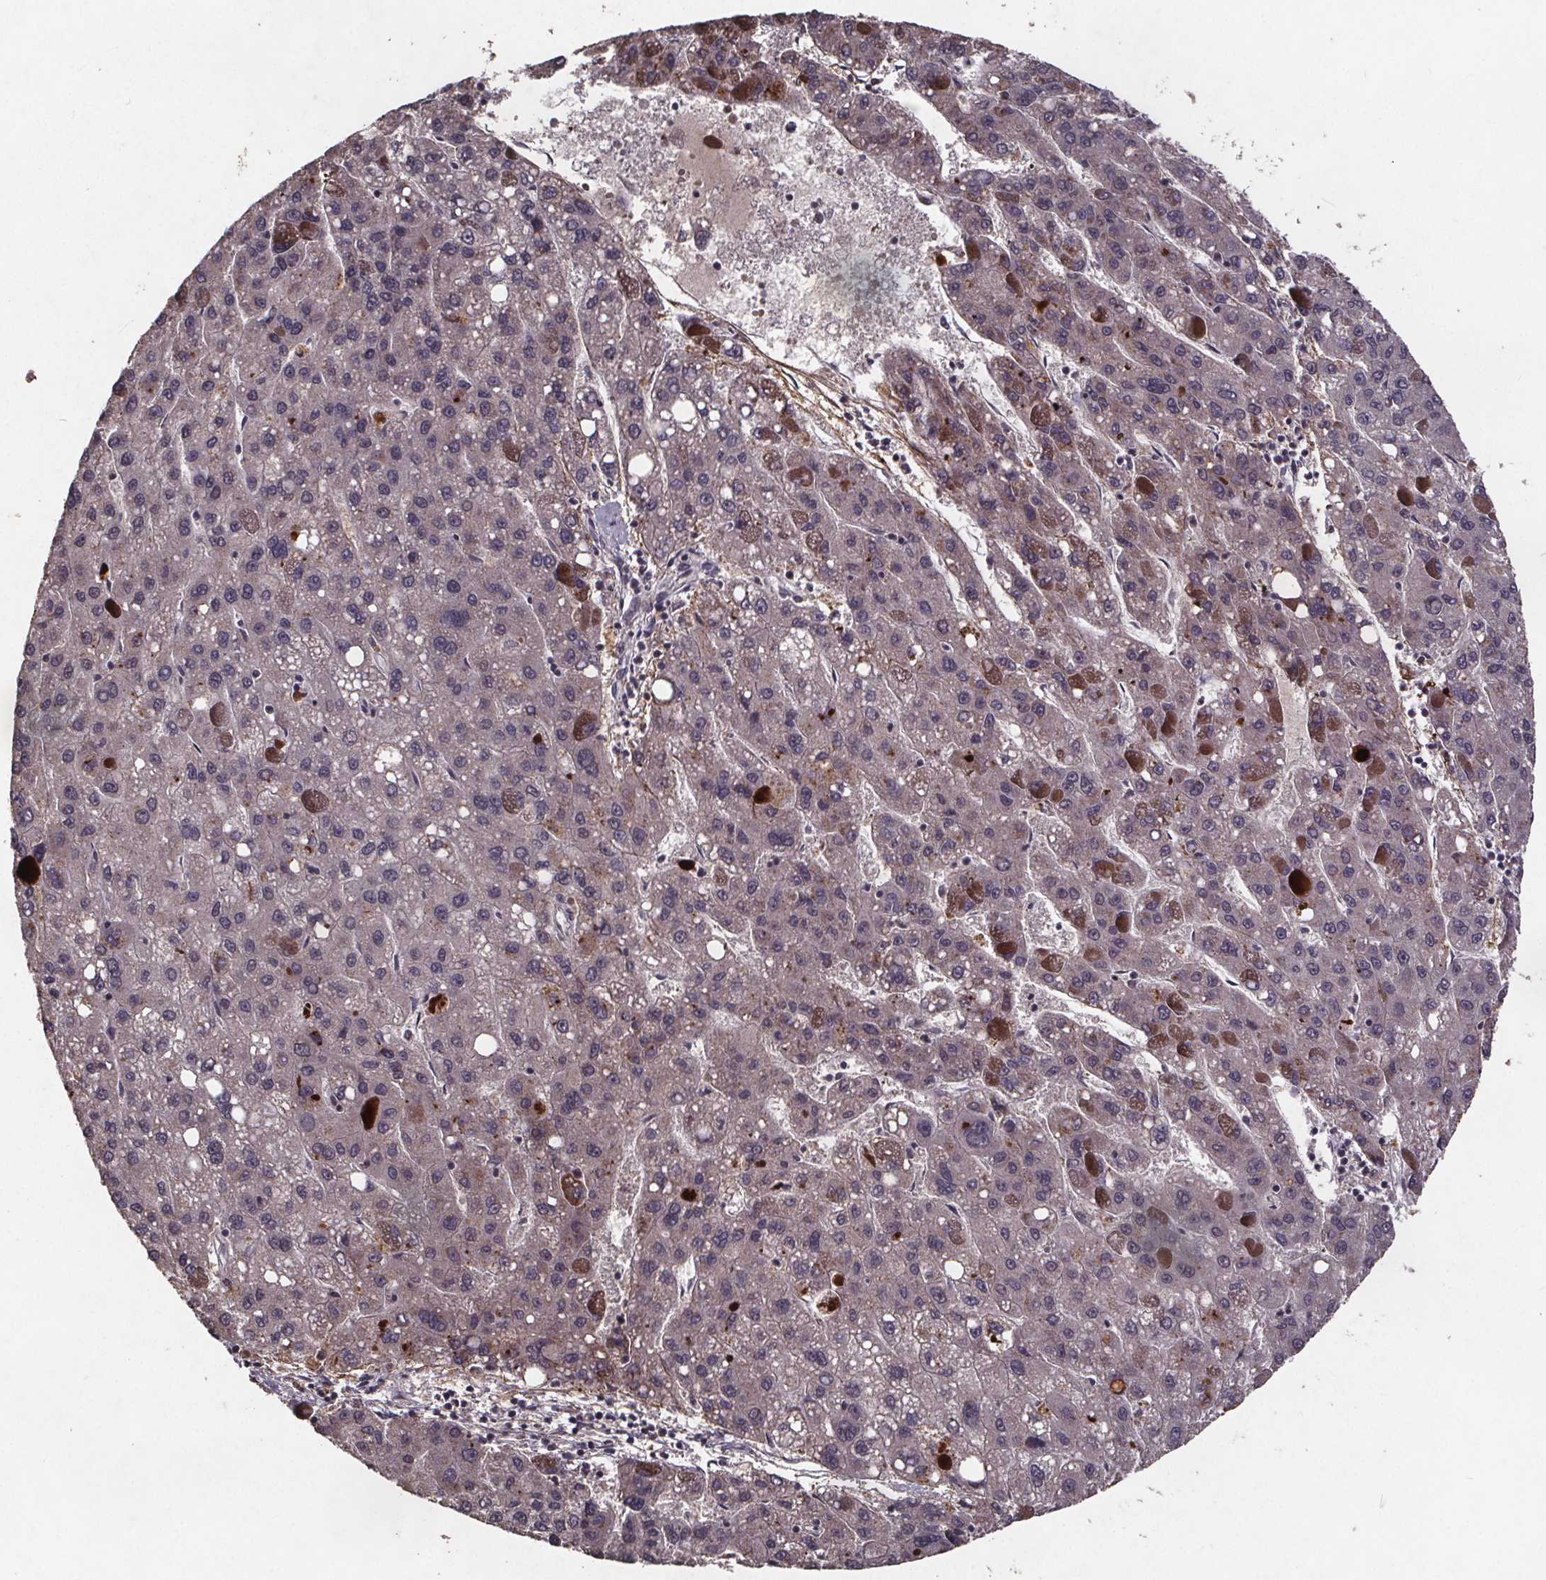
{"staining": {"intensity": "negative", "quantity": "none", "location": "none"}, "tissue": "liver cancer", "cell_type": "Tumor cells", "image_type": "cancer", "snomed": [{"axis": "morphology", "description": "Carcinoma, Hepatocellular, NOS"}, {"axis": "topography", "description": "Liver"}], "caption": "Immunohistochemistry photomicrograph of human liver cancer stained for a protein (brown), which demonstrates no expression in tumor cells.", "gene": "GPX3", "patient": {"sex": "female", "age": 82}}